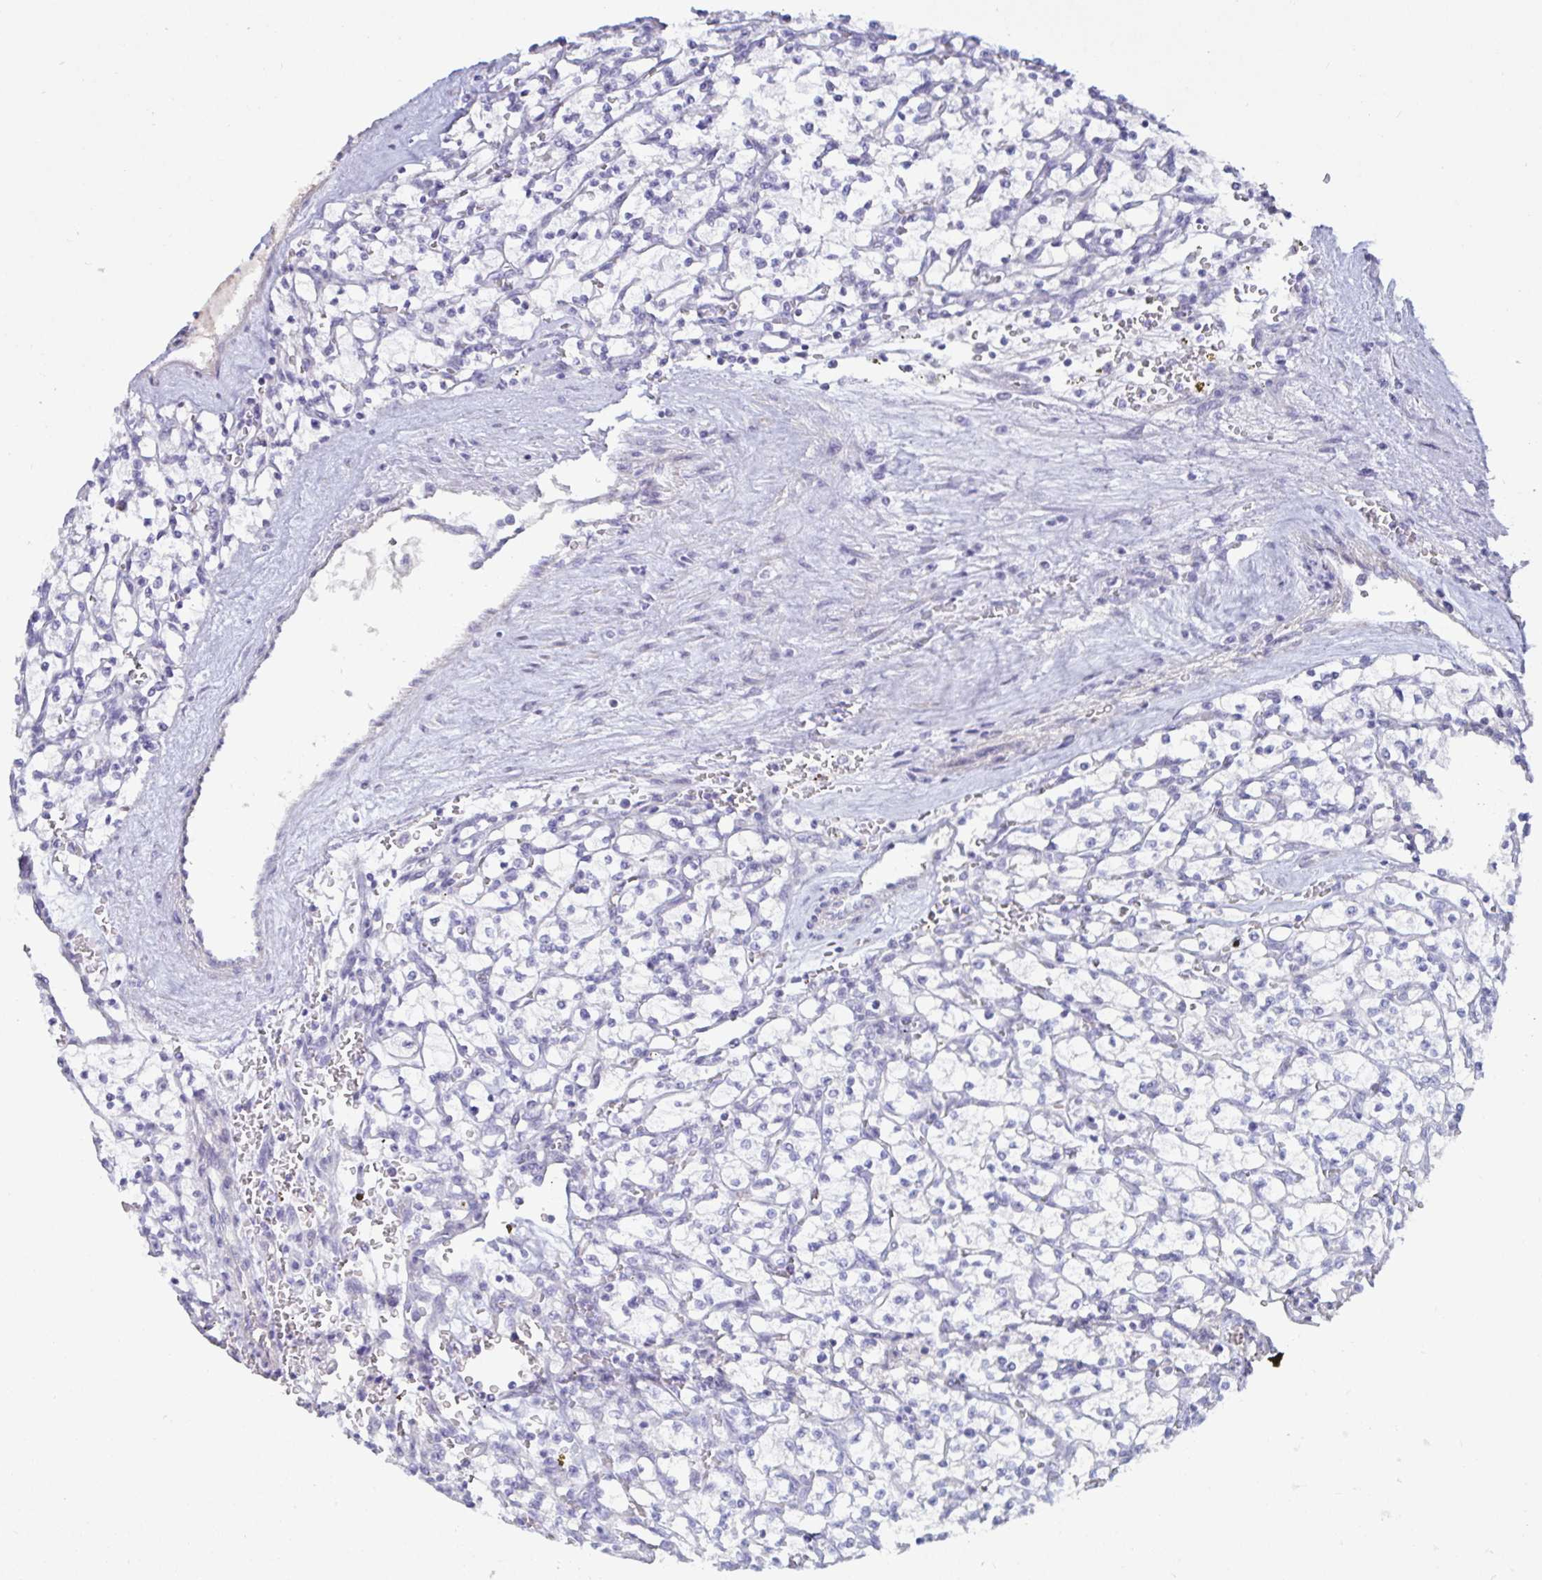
{"staining": {"intensity": "negative", "quantity": "none", "location": "none"}, "tissue": "renal cancer", "cell_type": "Tumor cells", "image_type": "cancer", "snomed": [{"axis": "morphology", "description": "Adenocarcinoma, NOS"}, {"axis": "topography", "description": "Kidney"}], "caption": "Tumor cells are negative for protein expression in human adenocarcinoma (renal). (Immunohistochemistry (ihc), brightfield microscopy, high magnification).", "gene": "SPAG4", "patient": {"sex": "female", "age": 64}}